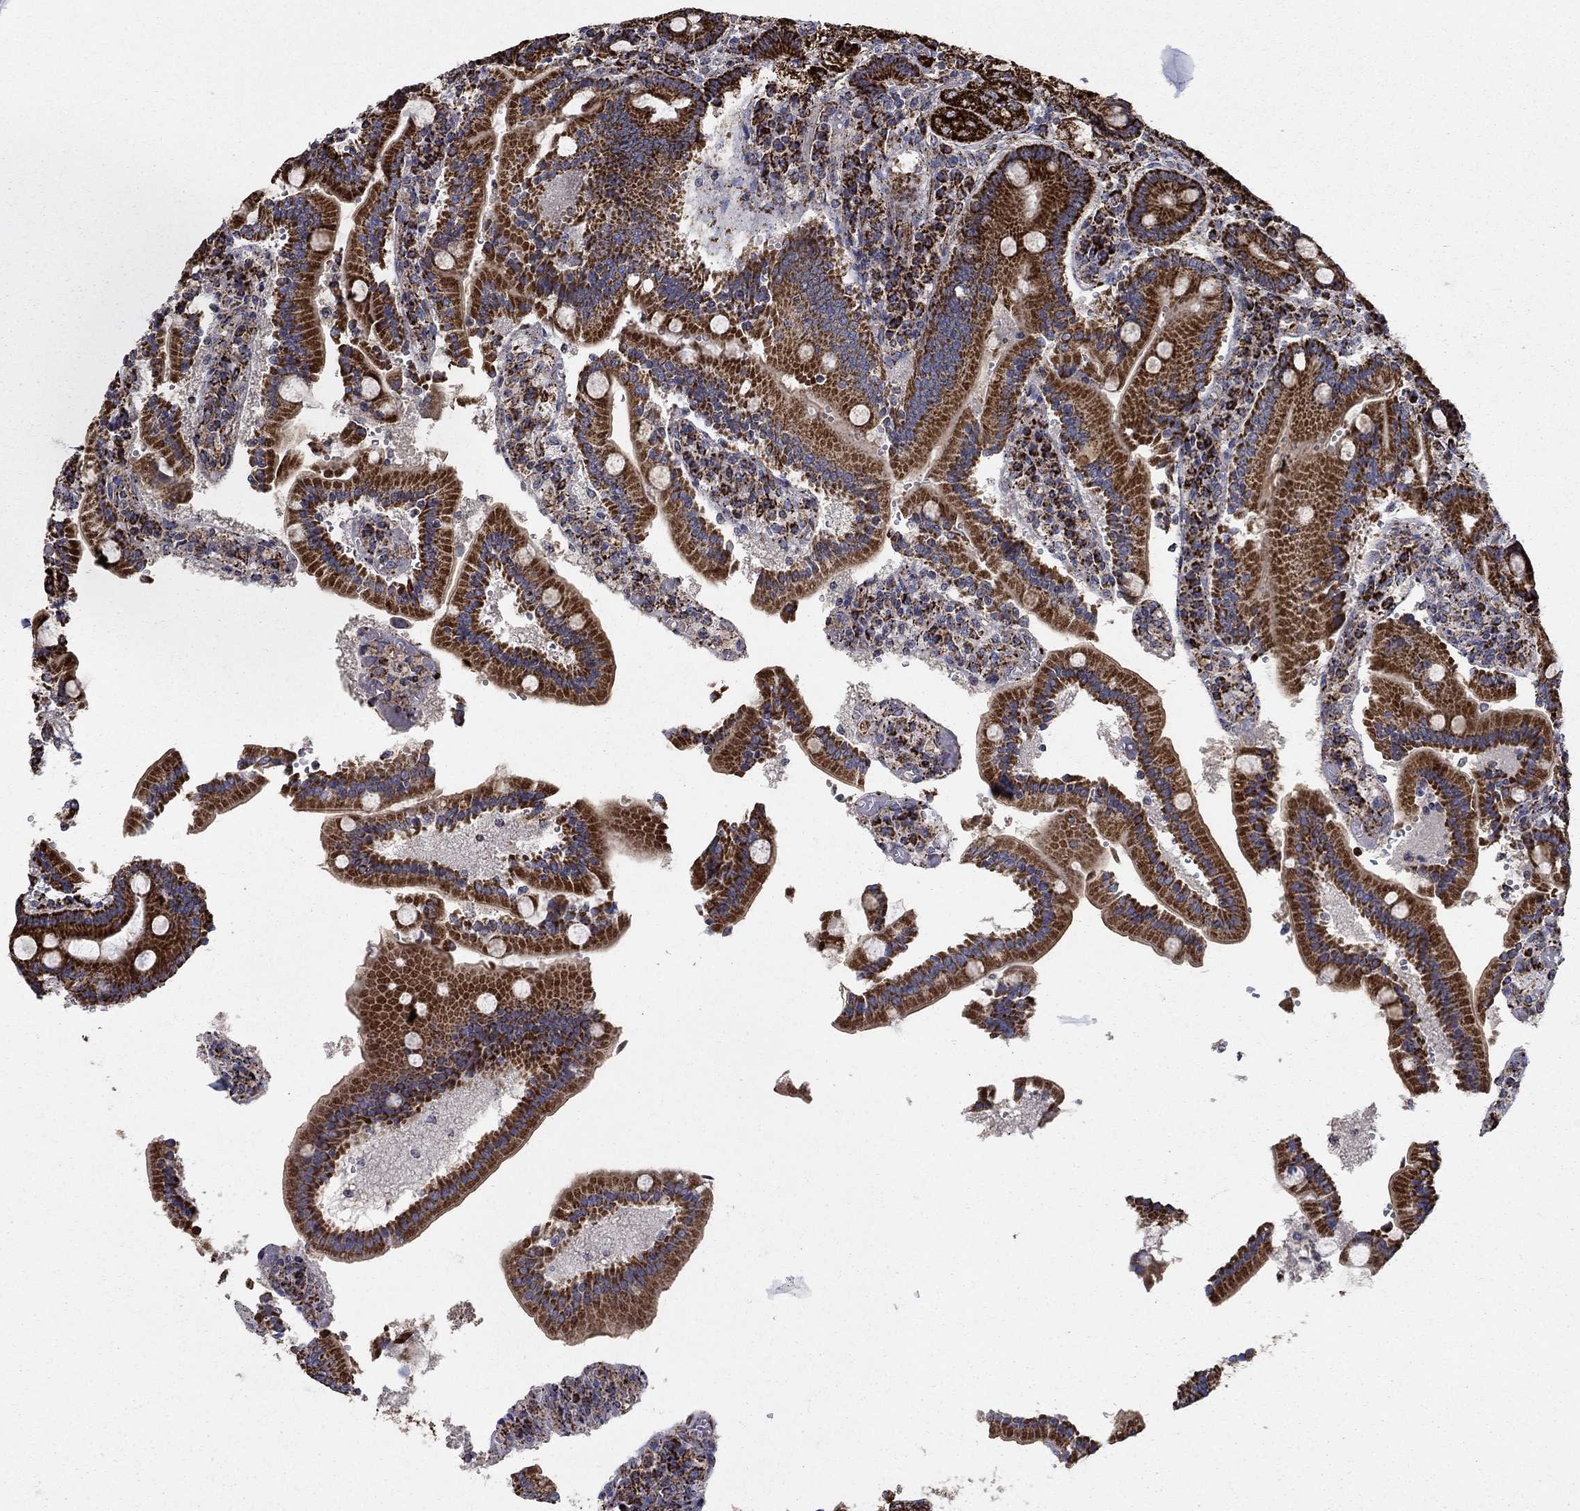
{"staining": {"intensity": "strong", "quantity": ">75%", "location": "cytoplasmic/membranous"}, "tissue": "duodenum", "cell_type": "Glandular cells", "image_type": "normal", "snomed": [{"axis": "morphology", "description": "Normal tissue, NOS"}, {"axis": "topography", "description": "Duodenum"}], "caption": "Immunohistochemistry (IHC) (DAB) staining of normal duodenum reveals strong cytoplasmic/membranous protein staining in approximately >75% of glandular cells.", "gene": "GCSH", "patient": {"sex": "female", "age": 62}}